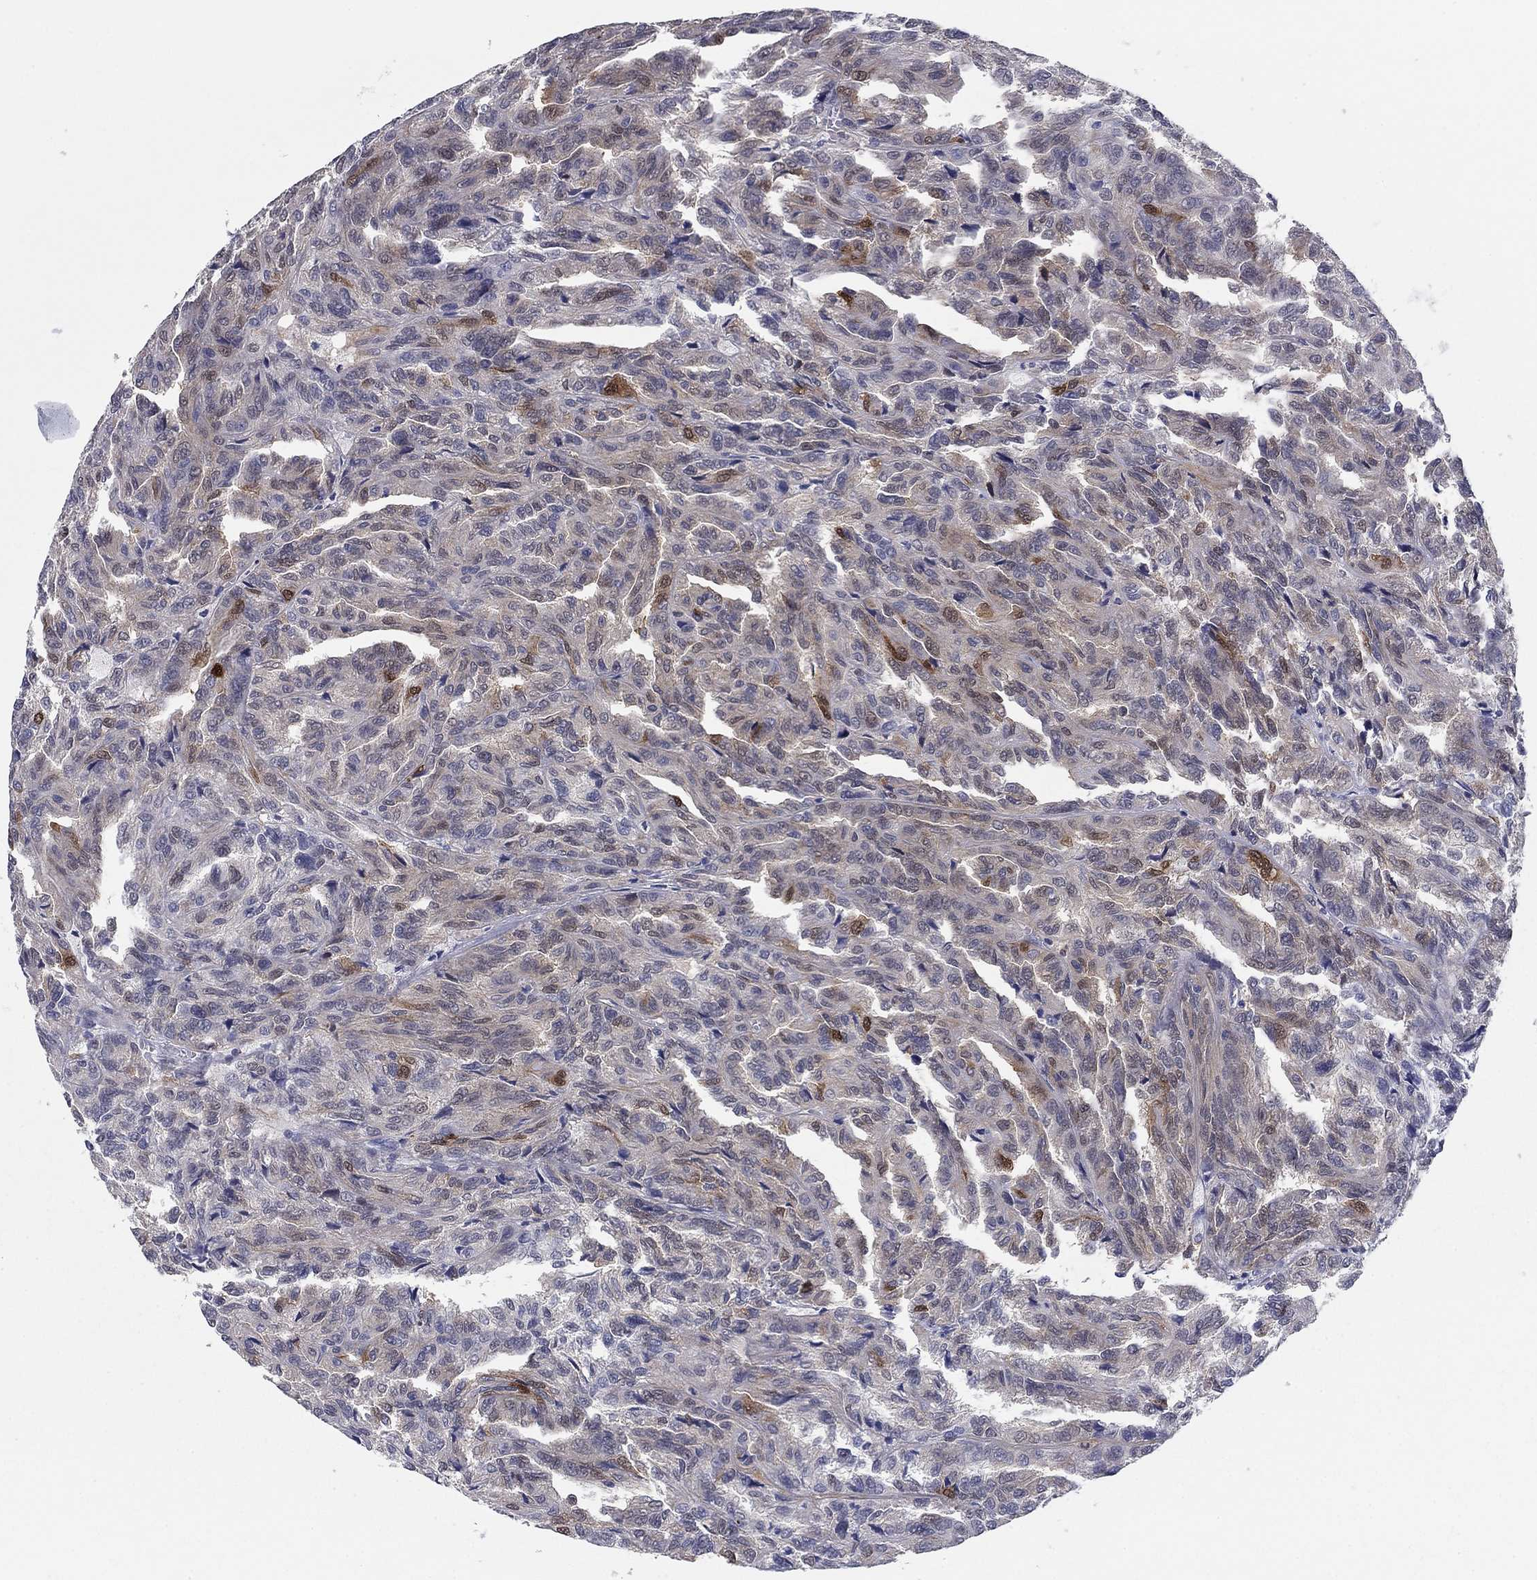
{"staining": {"intensity": "moderate", "quantity": "<25%", "location": "cytoplasmic/membranous"}, "tissue": "renal cancer", "cell_type": "Tumor cells", "image_type": "cancer", "snomed": [{"axis": "morphology", "description": "Adenocarcinoma, NOS"}, {"axis": "topography", "description": "Kidney"}], "caption": "This image reveals renal cancer (adenocarcinoma) stained with immunohistochemistry to label a protein in brown. The cytoplasmic/membranous of tumor cells show moderate positivity for the protein. Nuclei are counter-stained blue.", "gene": "STMN1", "patient": {"sex": "male", "age": 79}}